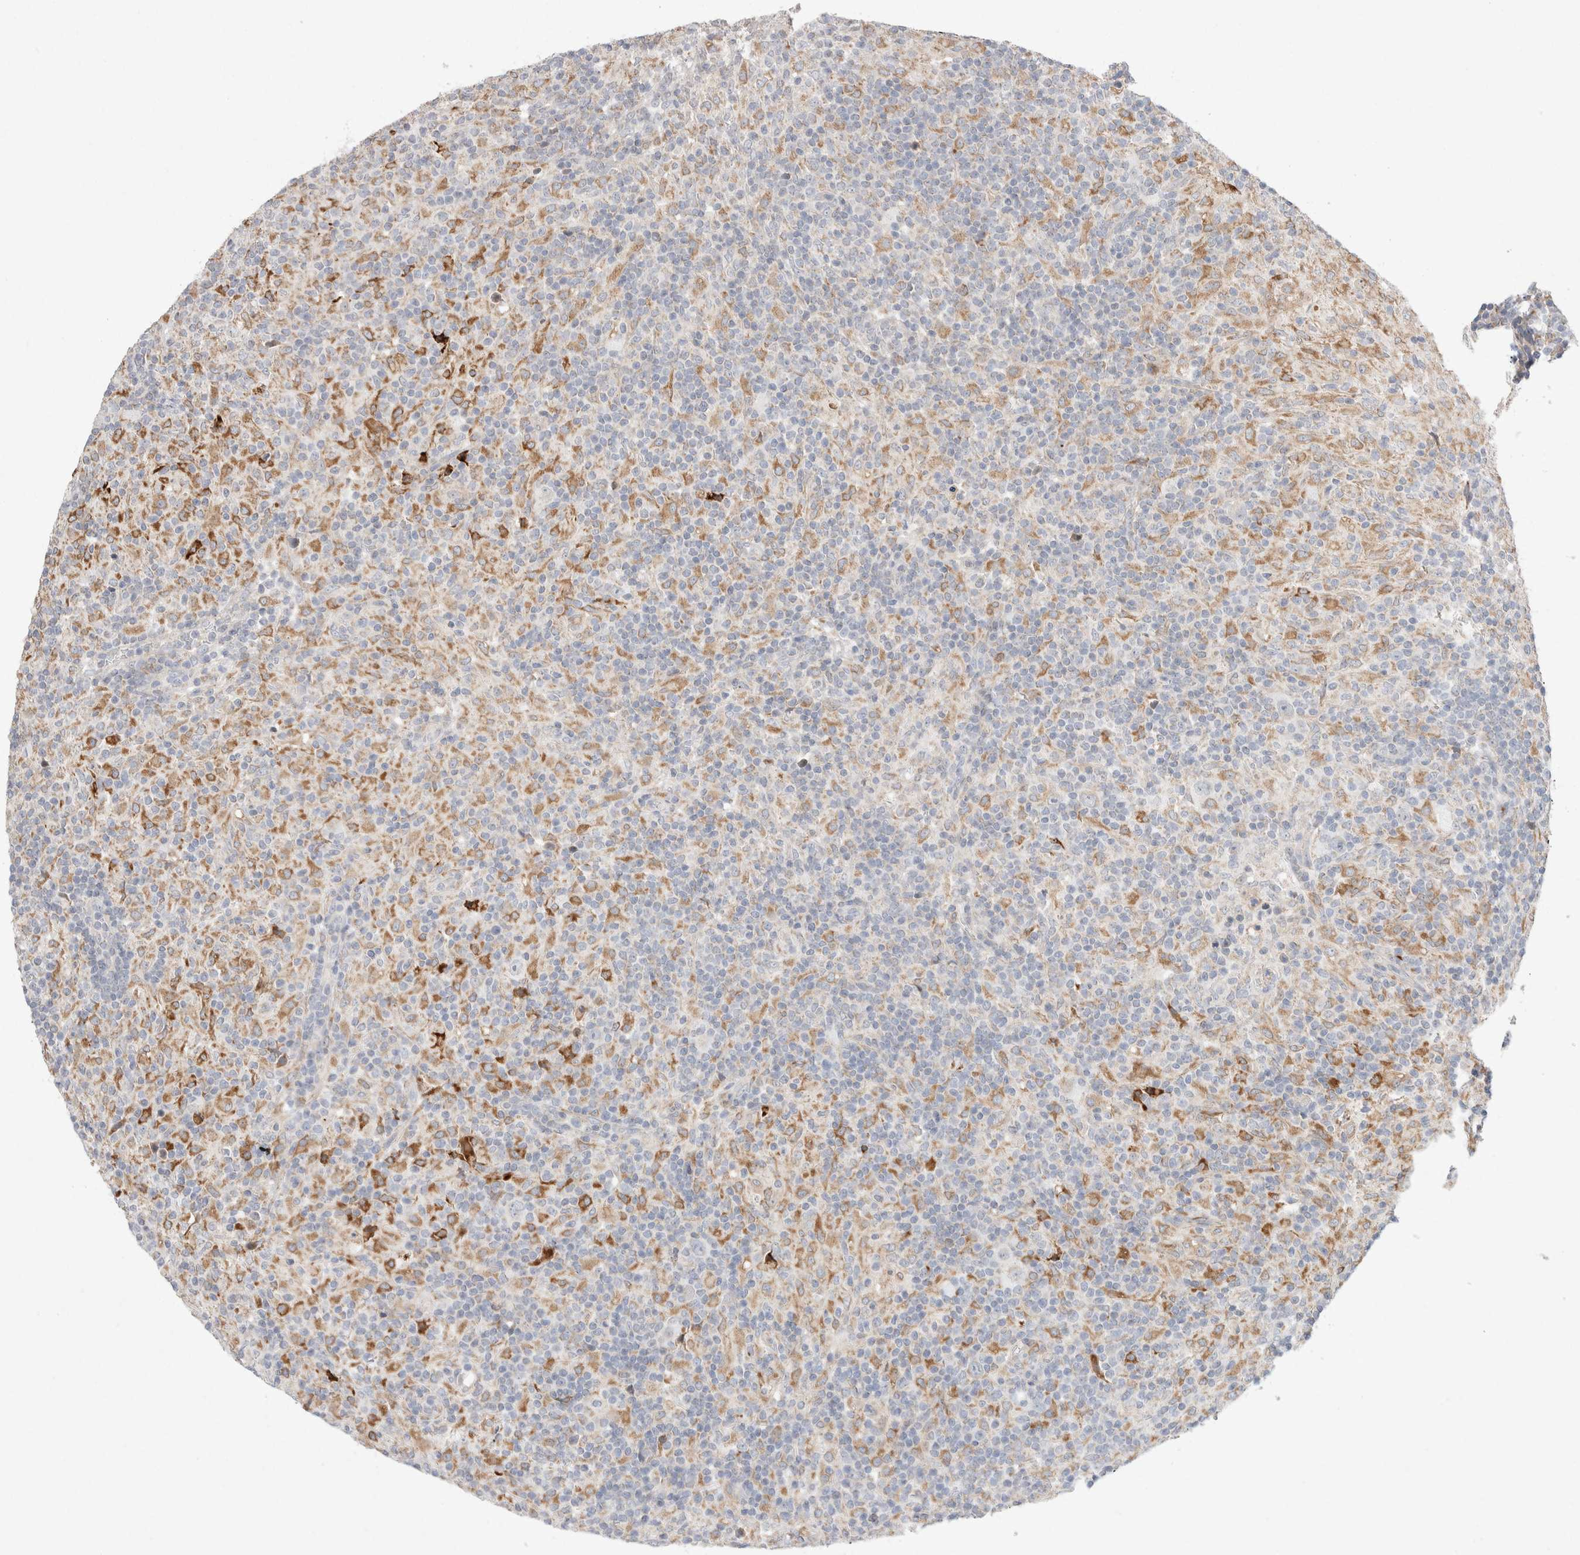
{"staining": {"intensity": "negative", "quantity": "none", "location": "none"}, "tissue": "lymphoma", "cell_type": "Tumor cells", "image_type": "cancer", "snomed": [{"axis": "morphology", "description": "Hodgkin's disease, NOS"}, {"axis": "topography", "description": "Lymph node"}], "caption": "This micrograph is of lymphoma stained with immunohistochemistry (IHC) to label a protein in brown with the nuclei are counter-stained blue. There is no expression in tumor cells.", "gene": "CMTM4", "patient": {"sex": "male", "age": 70}}